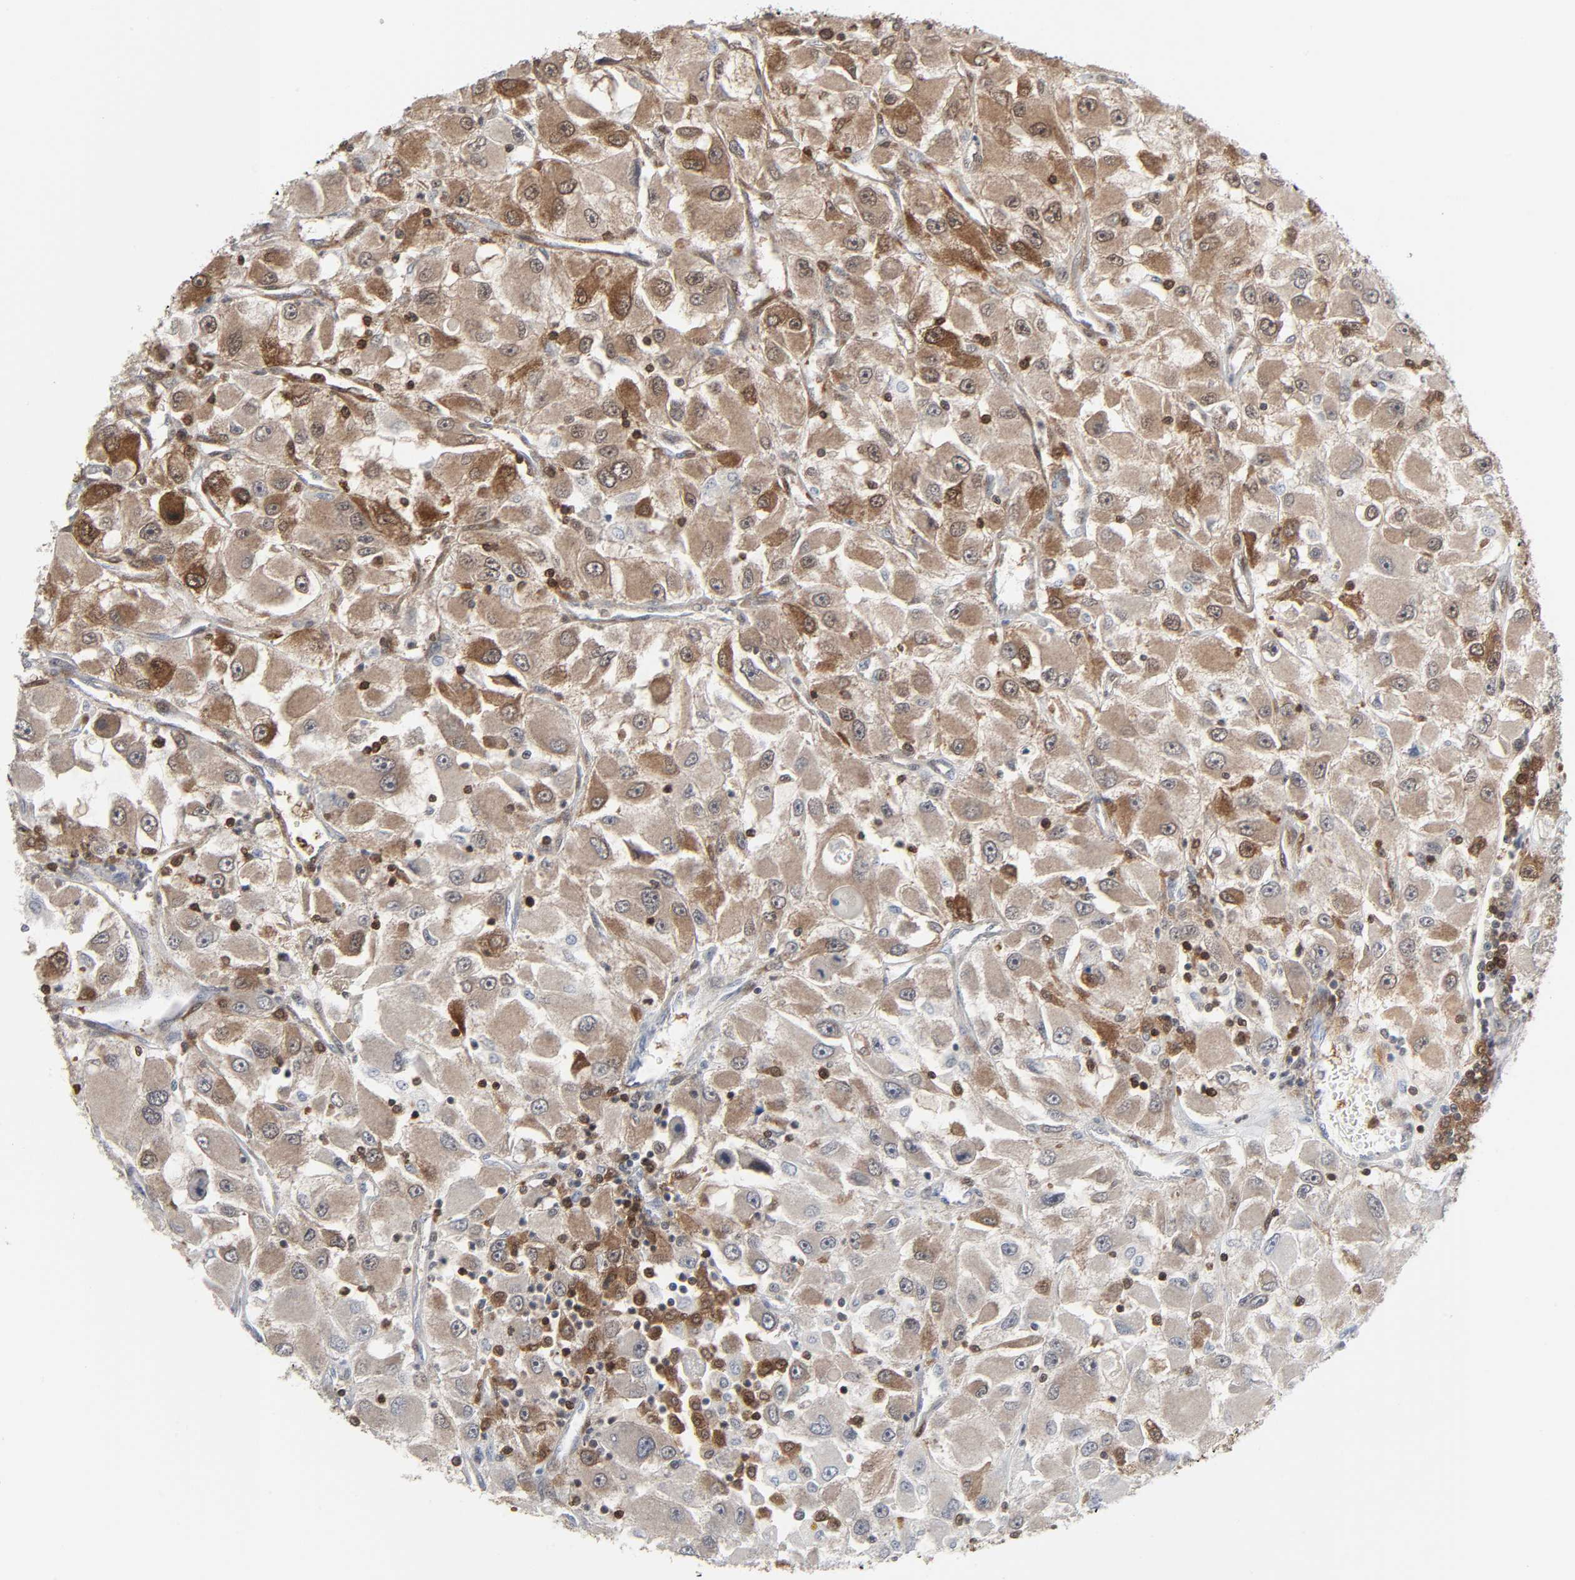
{"staining": {"intensity": "moderate", "quantity": "25%-75%", "location": "cytoplasmic/membranous"}, "tissue": "renal cancer", "cell_type": "Tumor cells", "image_type": "cancer", "snomed": [{"axis": "morphology", "description": "Adenocarcinoma, NOS"}, {"axis": "topography", "description": "Kidney"}], "caption": "Immunohistochemistry (IHC) of human renal adenocarcinoma exhibits medium levels of moderate cytoplasmic/membranous expression in approximately 25%-75% of tumor cells. The protein of interest is stained brown, and the nuclei are stained in blue (DAB (3,3'-diaminobenzidine) IHC with brightfield microscopy, high magnification).", "gene": "GSK3A", "patient": {"sex": "female", "age": 52}}